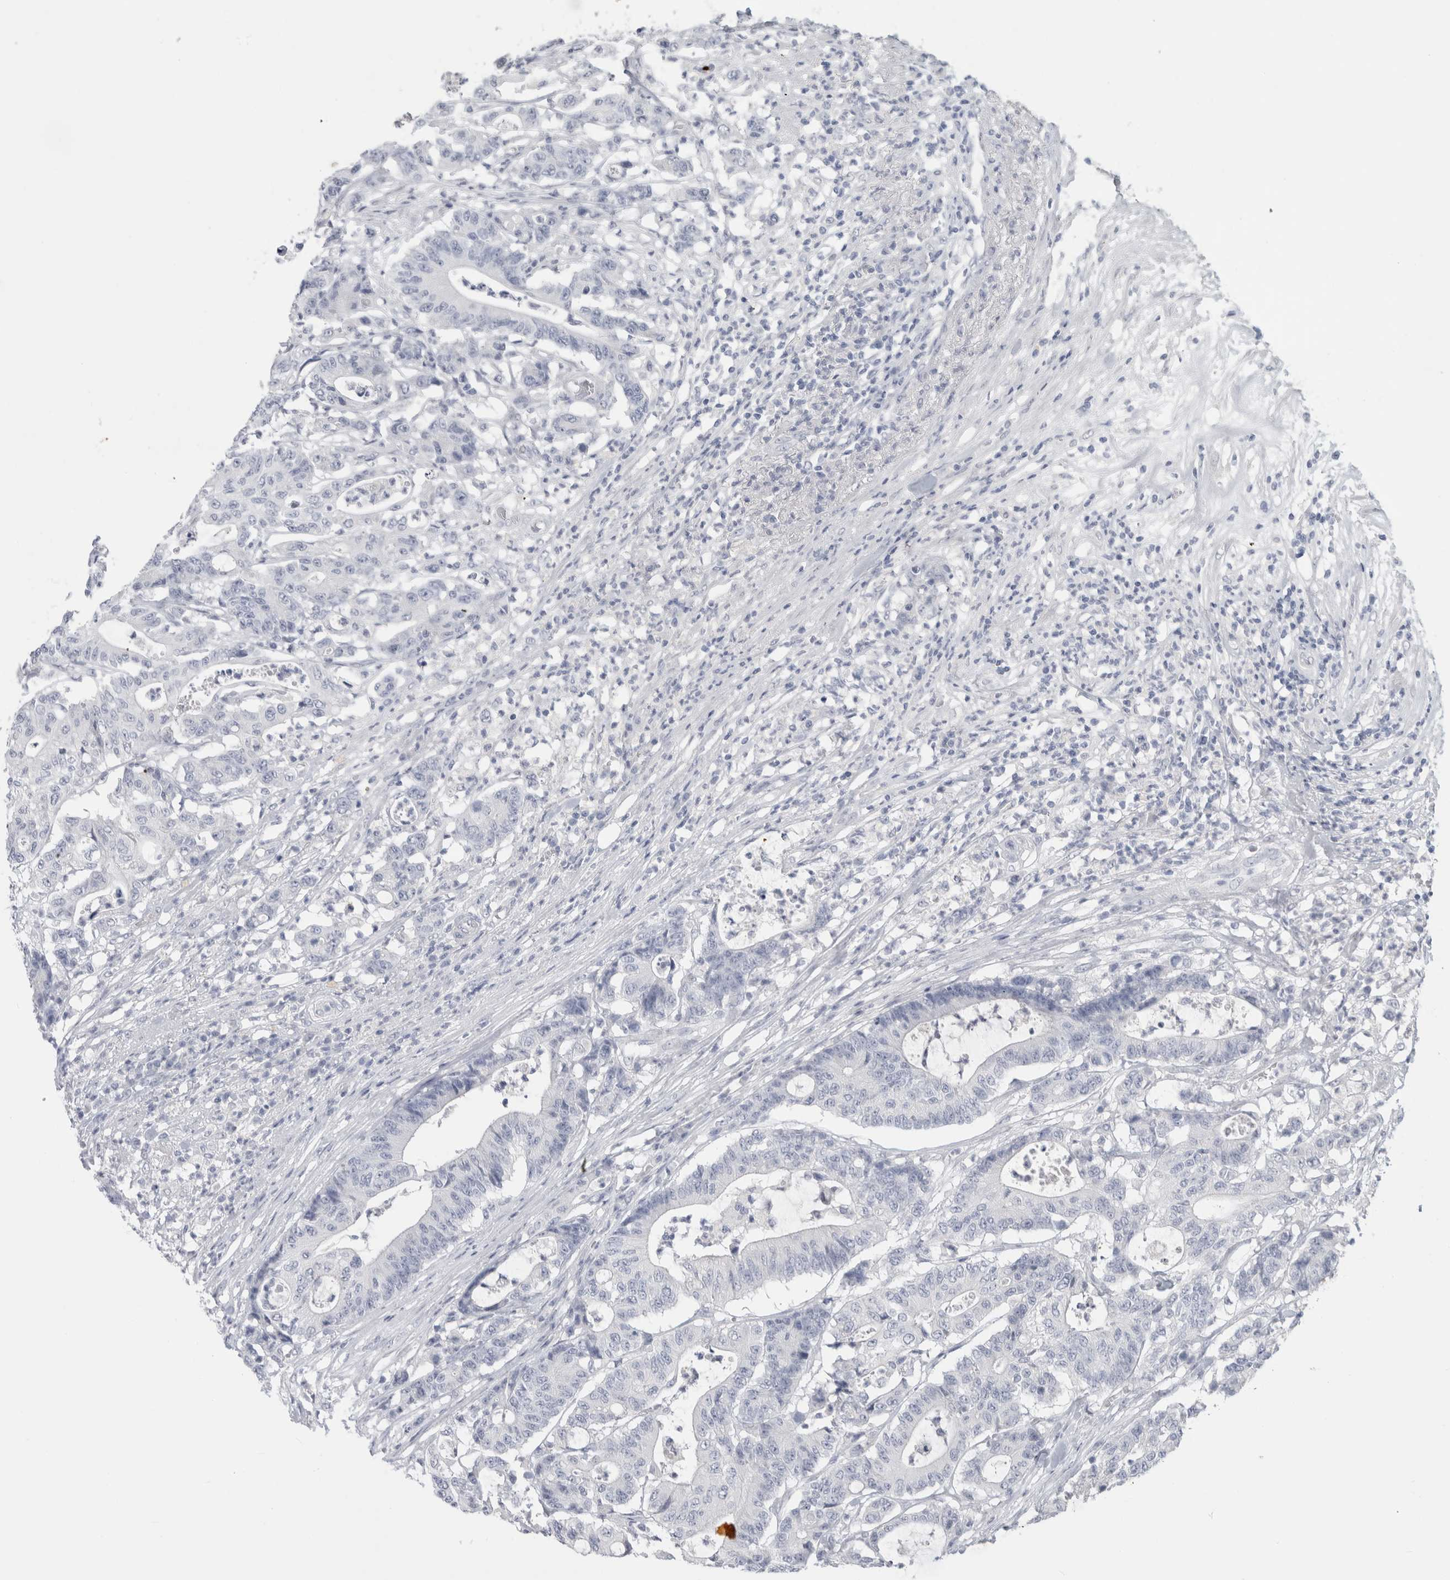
{"staining": {"intensity": "negative", "quantity": "none", "location": "none"}, "tissue": "colorectal cancer", "cell_type": "Tumor cells", "image_type": "cancer", "snomed": [{"axis": "morphology", "description": "Adenocarcinoma, NOS"}, {"axis": "topography", "description": "Colon"}], "caption": "Immunohistochemical staining of colorectal cancer (adenocarcinoma) demonstrates no significant positivity in tumor cells. (DAB (3,3'-diaminobenzidine) immunohistochemistry with hematoxylin counter stain).", "gene": "SLC6A1", "patient": {"sex": "female", "age": 84}}